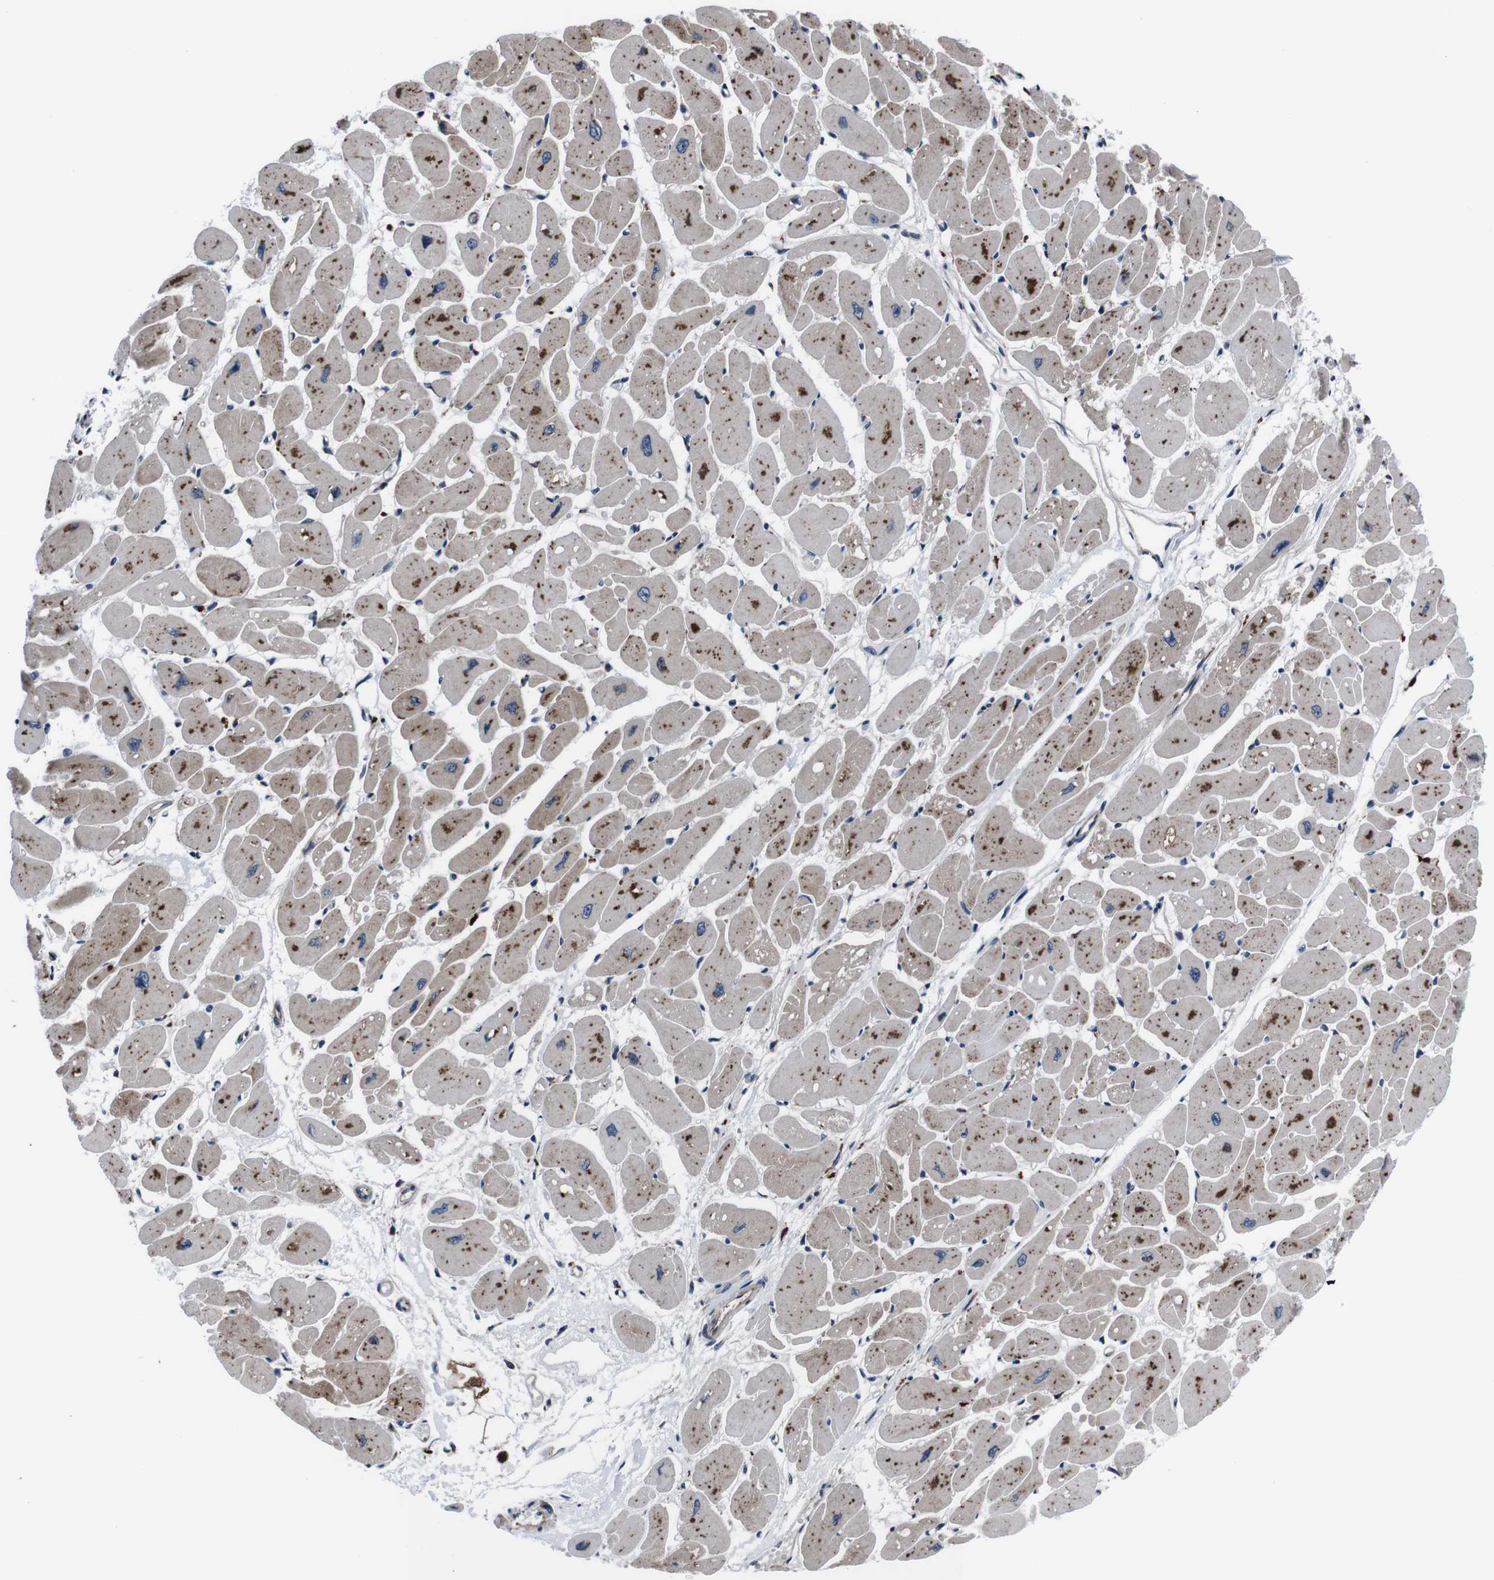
{"staining": {"intensity": "moderate", "quantity": ">75%", "location": "cytoplasmic/membranous"}, "tissue": "heart muscle", "cell_type": "Cardiomyocytes", "image_type": "normal", "snomed": [{"axis": "morphology", "description": "Normal tissue, NOS"}, {"axis": "topography", "description": "Heart"}], "caption": "A histopathology image of human heart muscle stained for a protein demonstrates moderate cytoplasmic/membranous brown staining in cardiomyocytes. (DAB IHC with brightfield microscopy, high magnification).", "gene": "EIF4A2", "patient": {"sex": "female", "age": 54}}